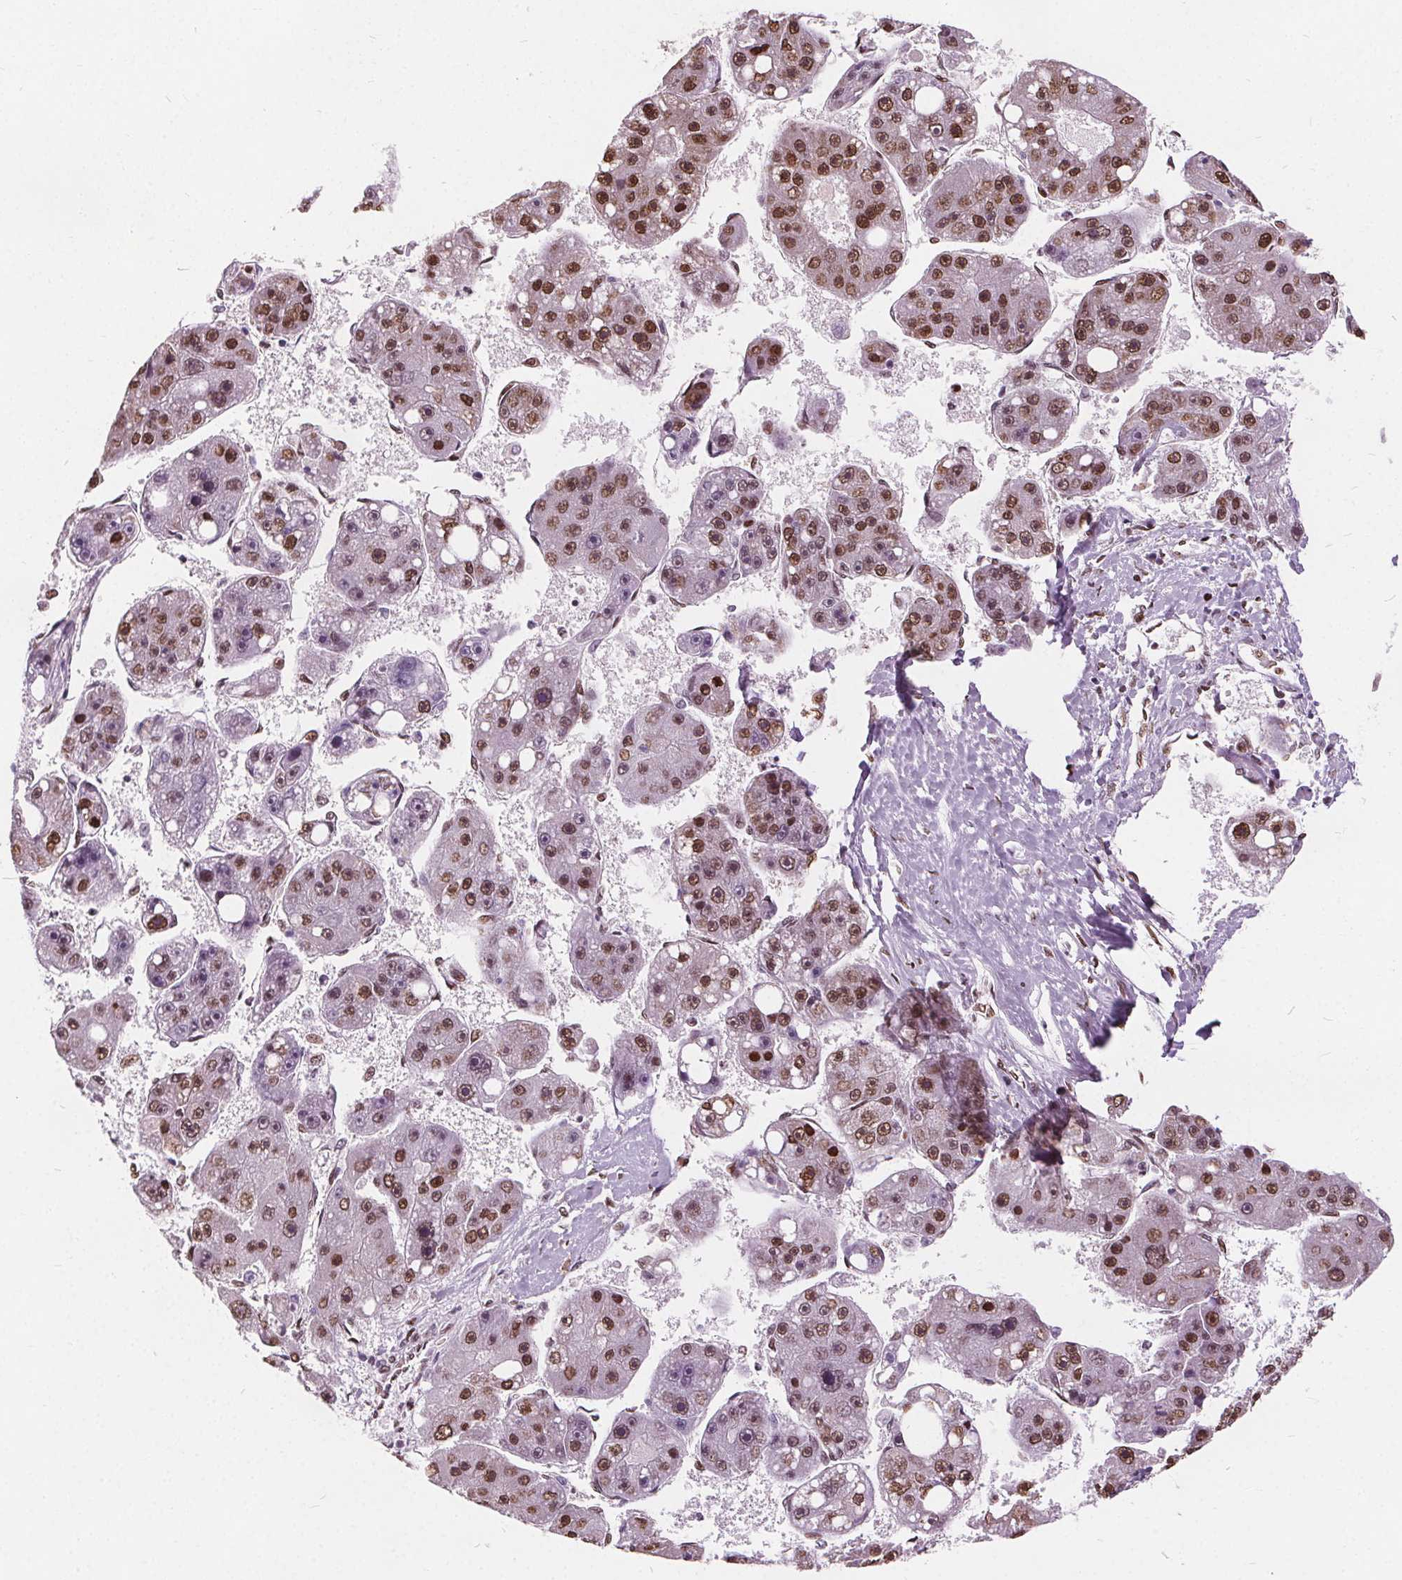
{"staining": {"intensity": "moderate", "quantity": ">75%", "location": "nuclear"}, "tissue": "liver cancer", "cell_type": "Tumor cells", "image_type": "cancer", "snomed": [{"axis": "morphology", "description": "Carcinoma, Hepatocellular, NOS"}, {"axis": "topography", "description": "Liver"}], "caption": "Liver cancer was stained to show a protein in brown. There is medium levels of moderate nuclear expression in approximately >75% of tumor cells.", "gene": "ISLR2", "patient": {"sex": "female", "age": 61}}